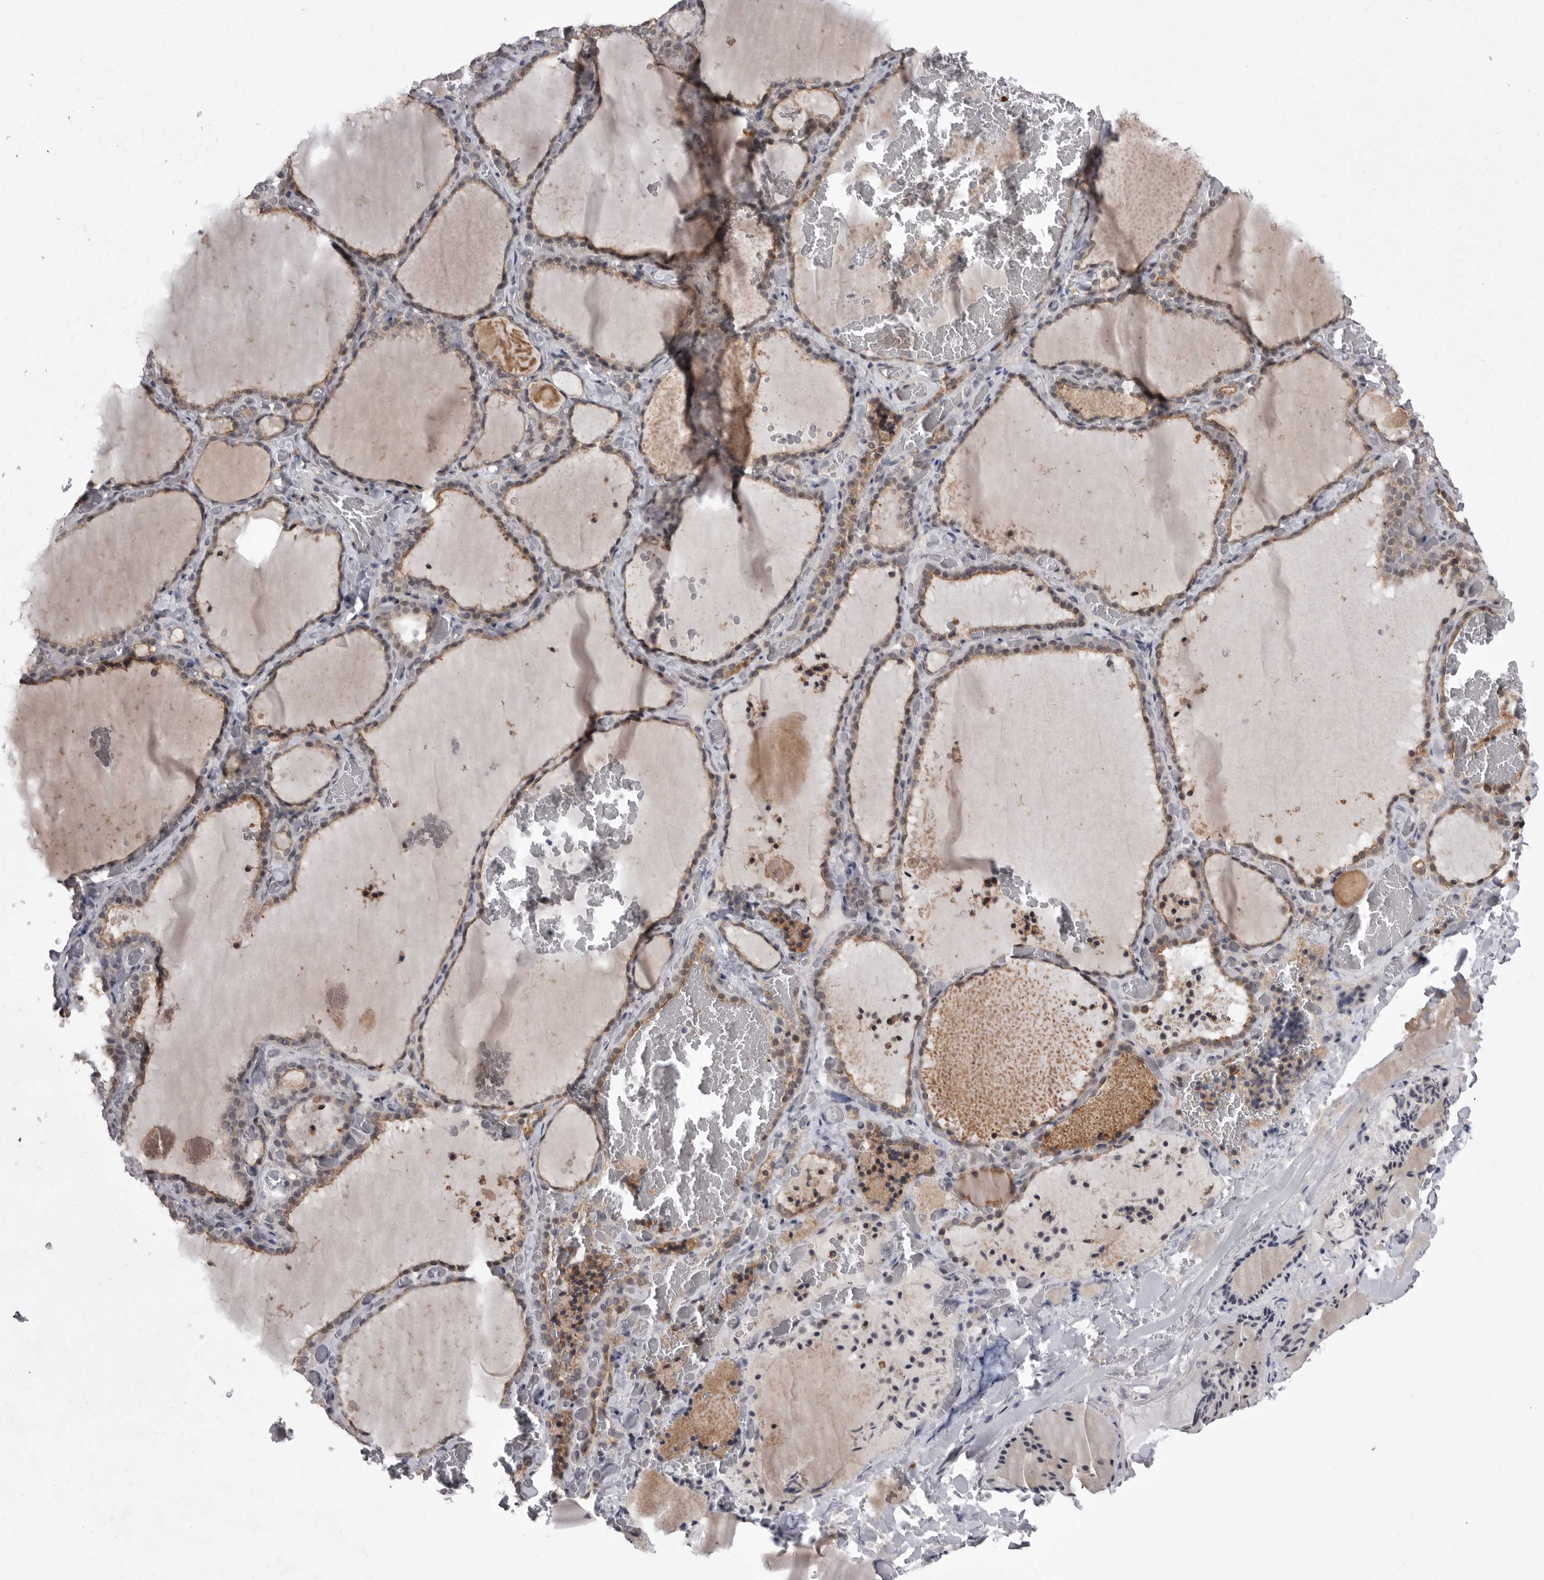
{"staining": {"intensity": "moderate", "quantity": ">75%", "location": "cytoplasmic/membranous,nuclear"}, "tissue": "thyroid gland", "cell_type": "Glandular cells", "image_type": "normal", "snomed": [{"axis": "morphology", "description": "Normal tissue, NOS"}, {"axis": "topography", "description": "Thyroid gland"}], "caption": "Approximately >75% of glandular cells in benign human thyroid gland show moderate cytoplasmic/membranous,nuclear protein positivity as visualized by brown immunohistochemical staining.", "gene": "ABL1", "patient": {"sex": "female", "age": 22}}